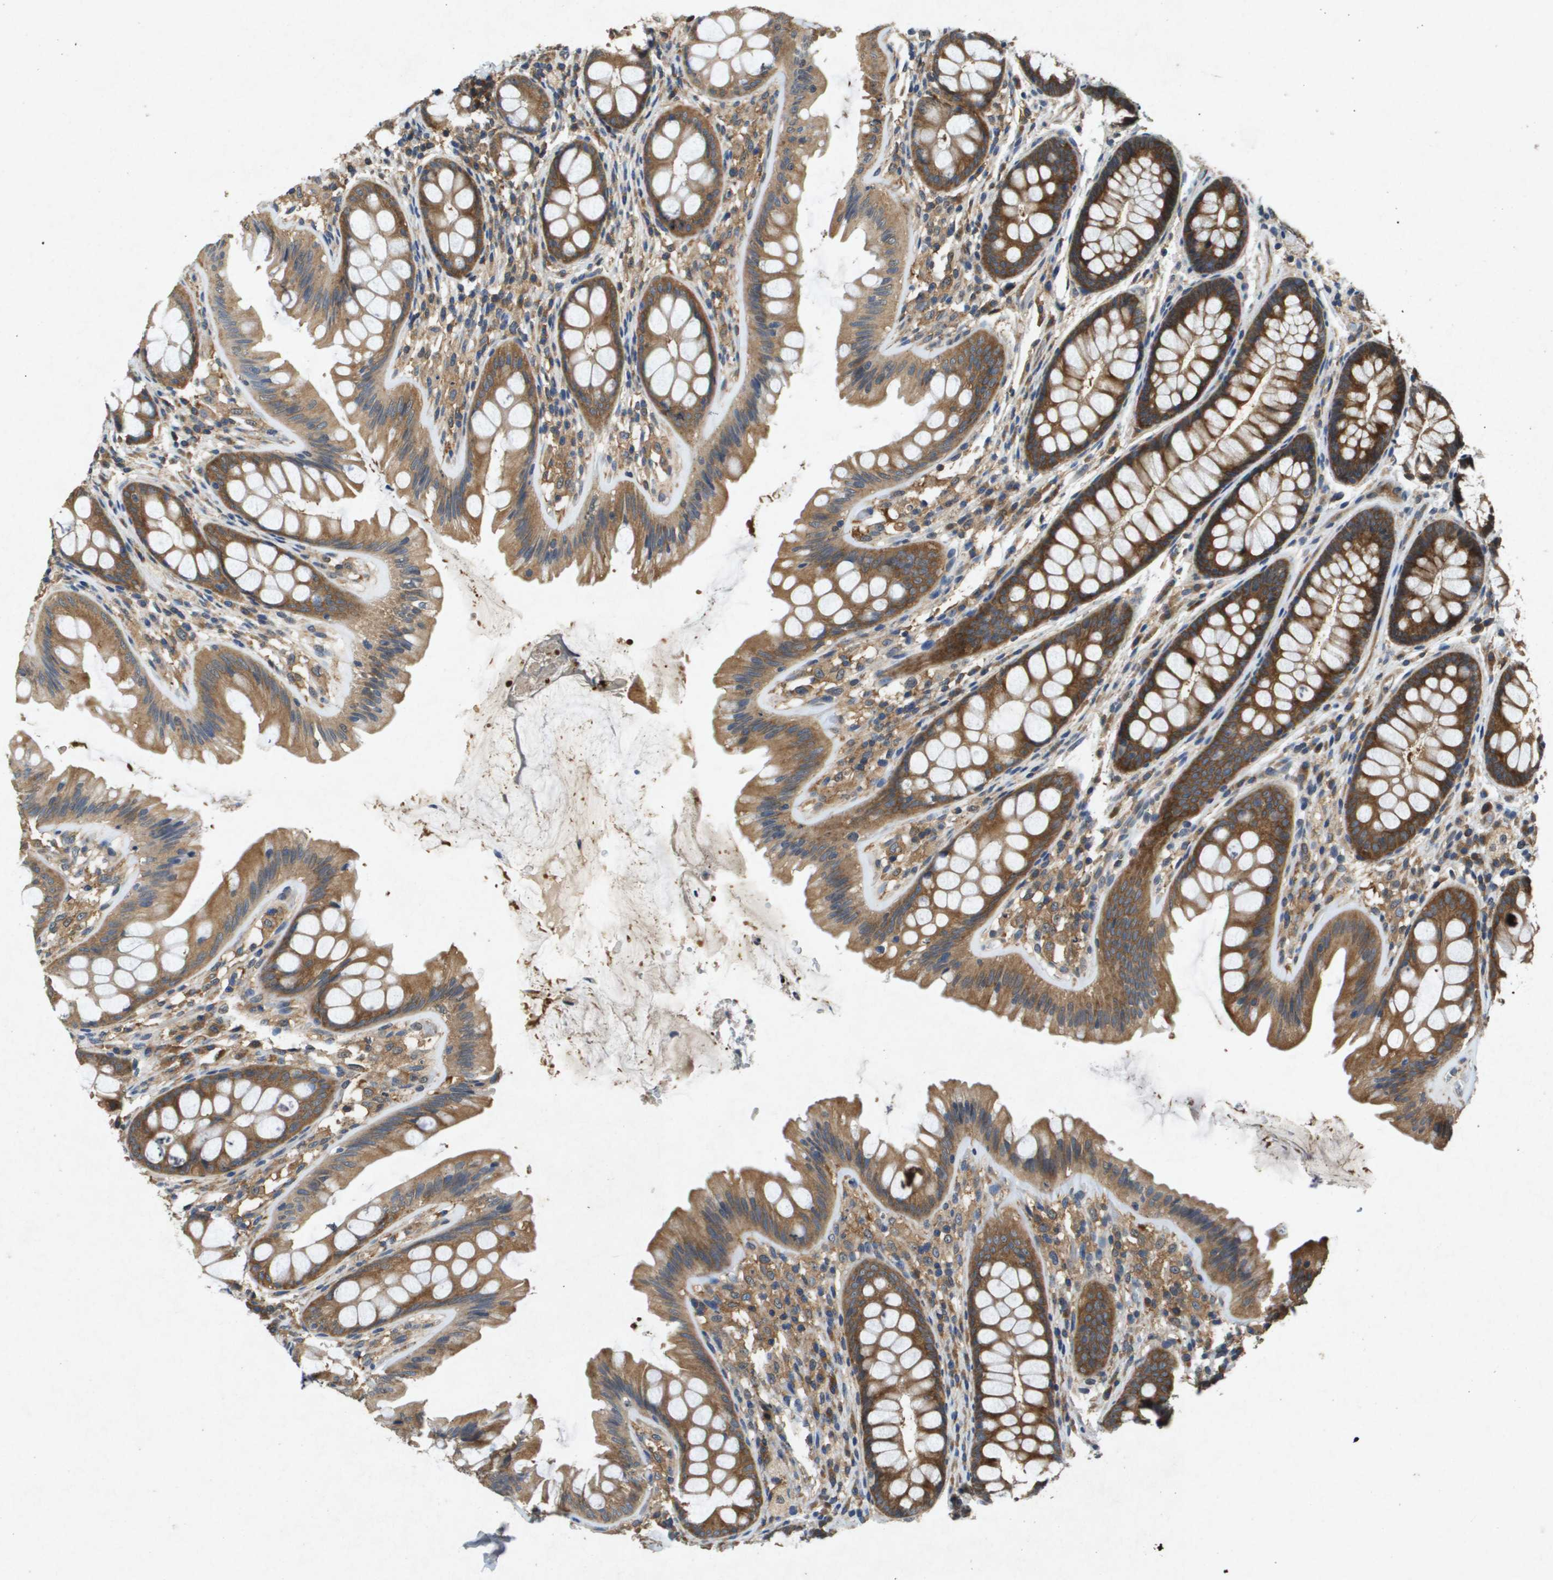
{"staining": {"intensity": "negative", "quantity": "none", "location": "none"}, "tissue": "colon", "cell_type": "Endothelial cells", "image_type": "normal", "snomed": [{"axis": "morphology", "description": "Normal tissue, NOS"}, {"axis": "topography", "description": "Colon"}], "caption": "A high-resolution micrograph shows immunohistochemistry (IHC) staining of unremarkable colon, which demonstrates no significant positivity in endothelial cells. (Stains: DAB (3,3'-diaminobenzidine) IHC with hematoxylin counter stain, Microscopy: brightfield microscopy at high magnification).", "gene": "PTPRT", "patient": {"sex": "female", "age": 56}}